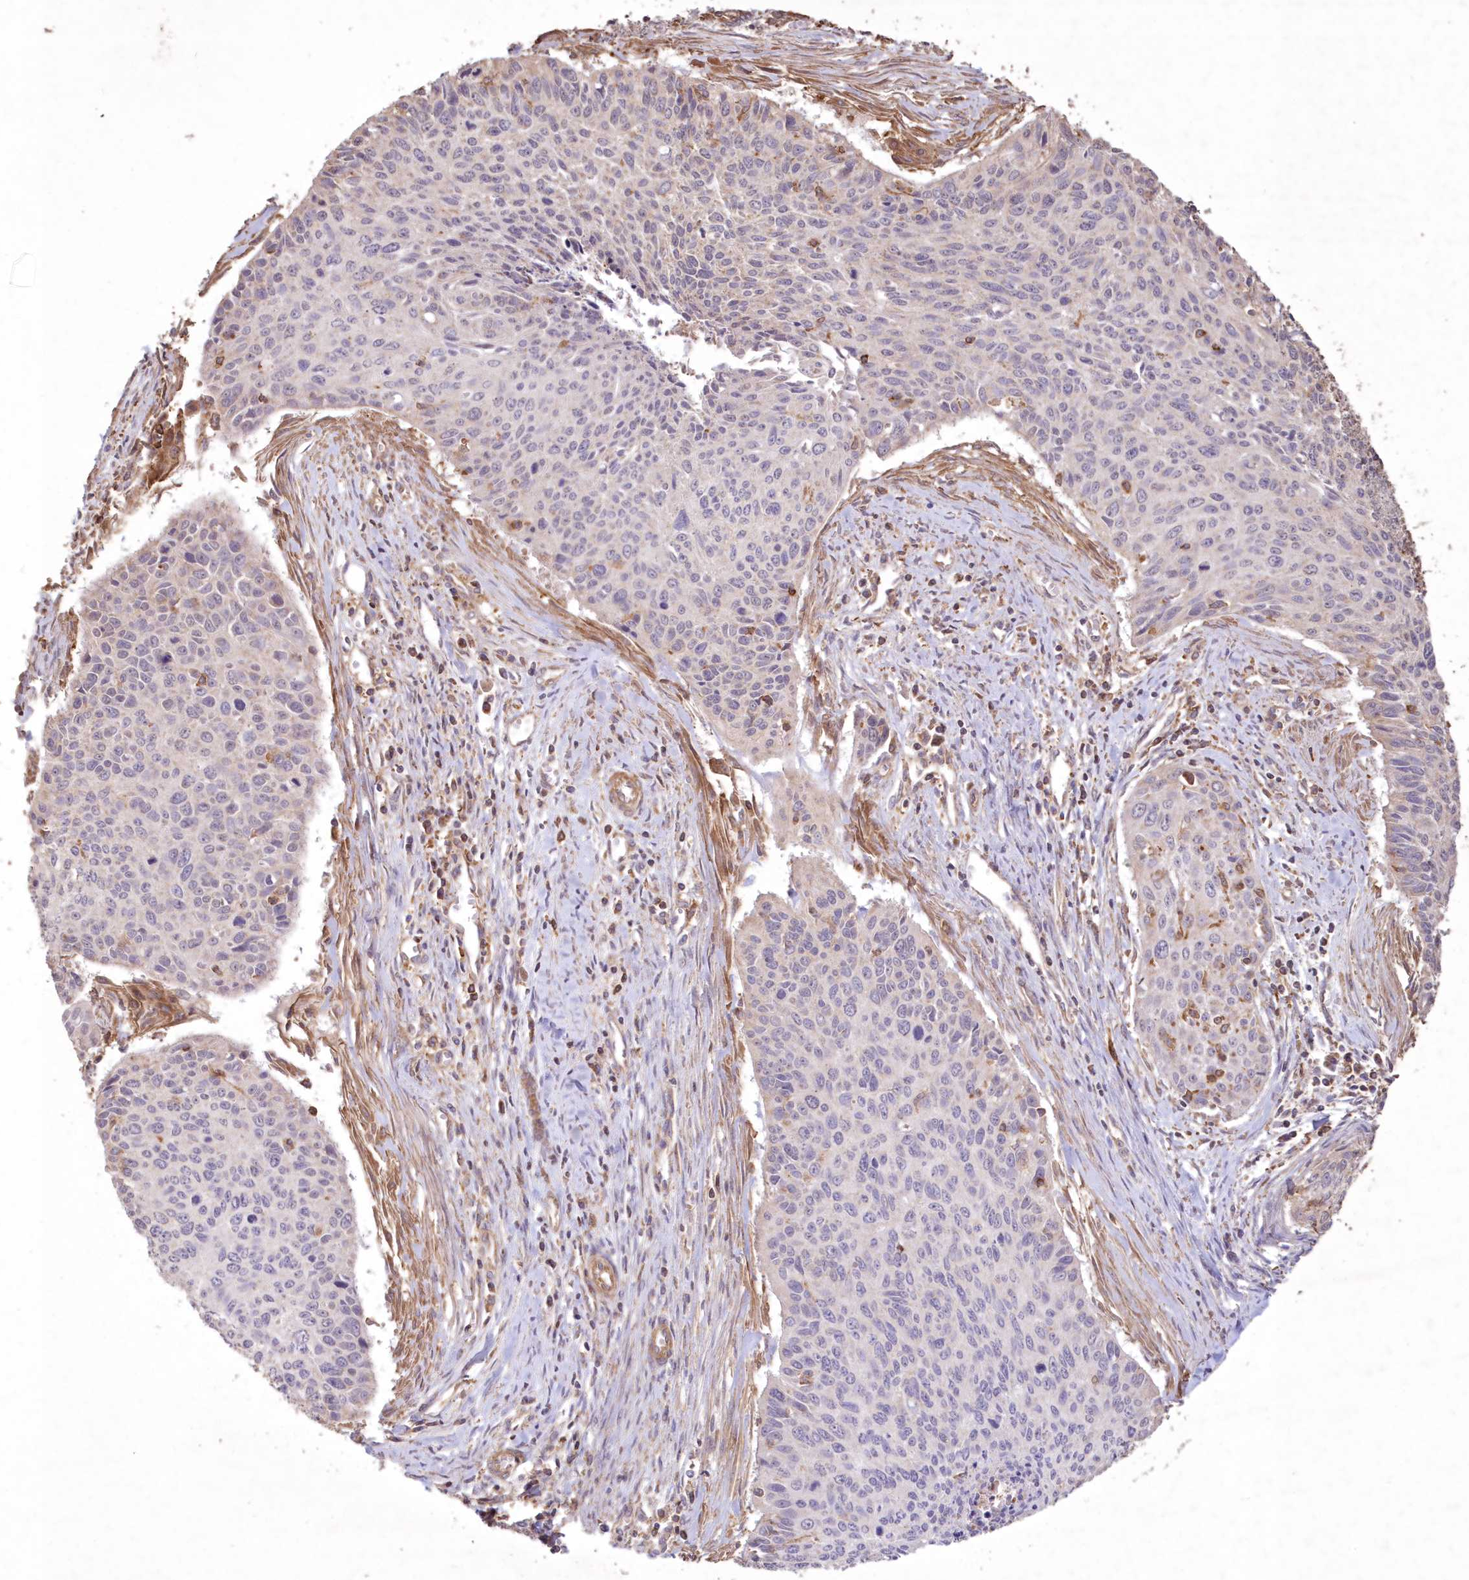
{"staining": {"intensity": "negative", "quantity": "none", "location": "none"}, "tissue": "cervical cancer", "cell_type": "Tumor cells", "image_type": "cancer", "snomed": [{"axis": "morphology", "description": "Squamous cell carcinoma, NOS"}, {"axis": "topography", "description": "Cervix"}], "caption": "A histopathology image of human cervical squamous cell carcinoma is negative for staining in tumor cells. (DAB immunohistochemistry, high magnification).", "gene": "TMEM139", "patient": {"sex": "female", "age": 55}}